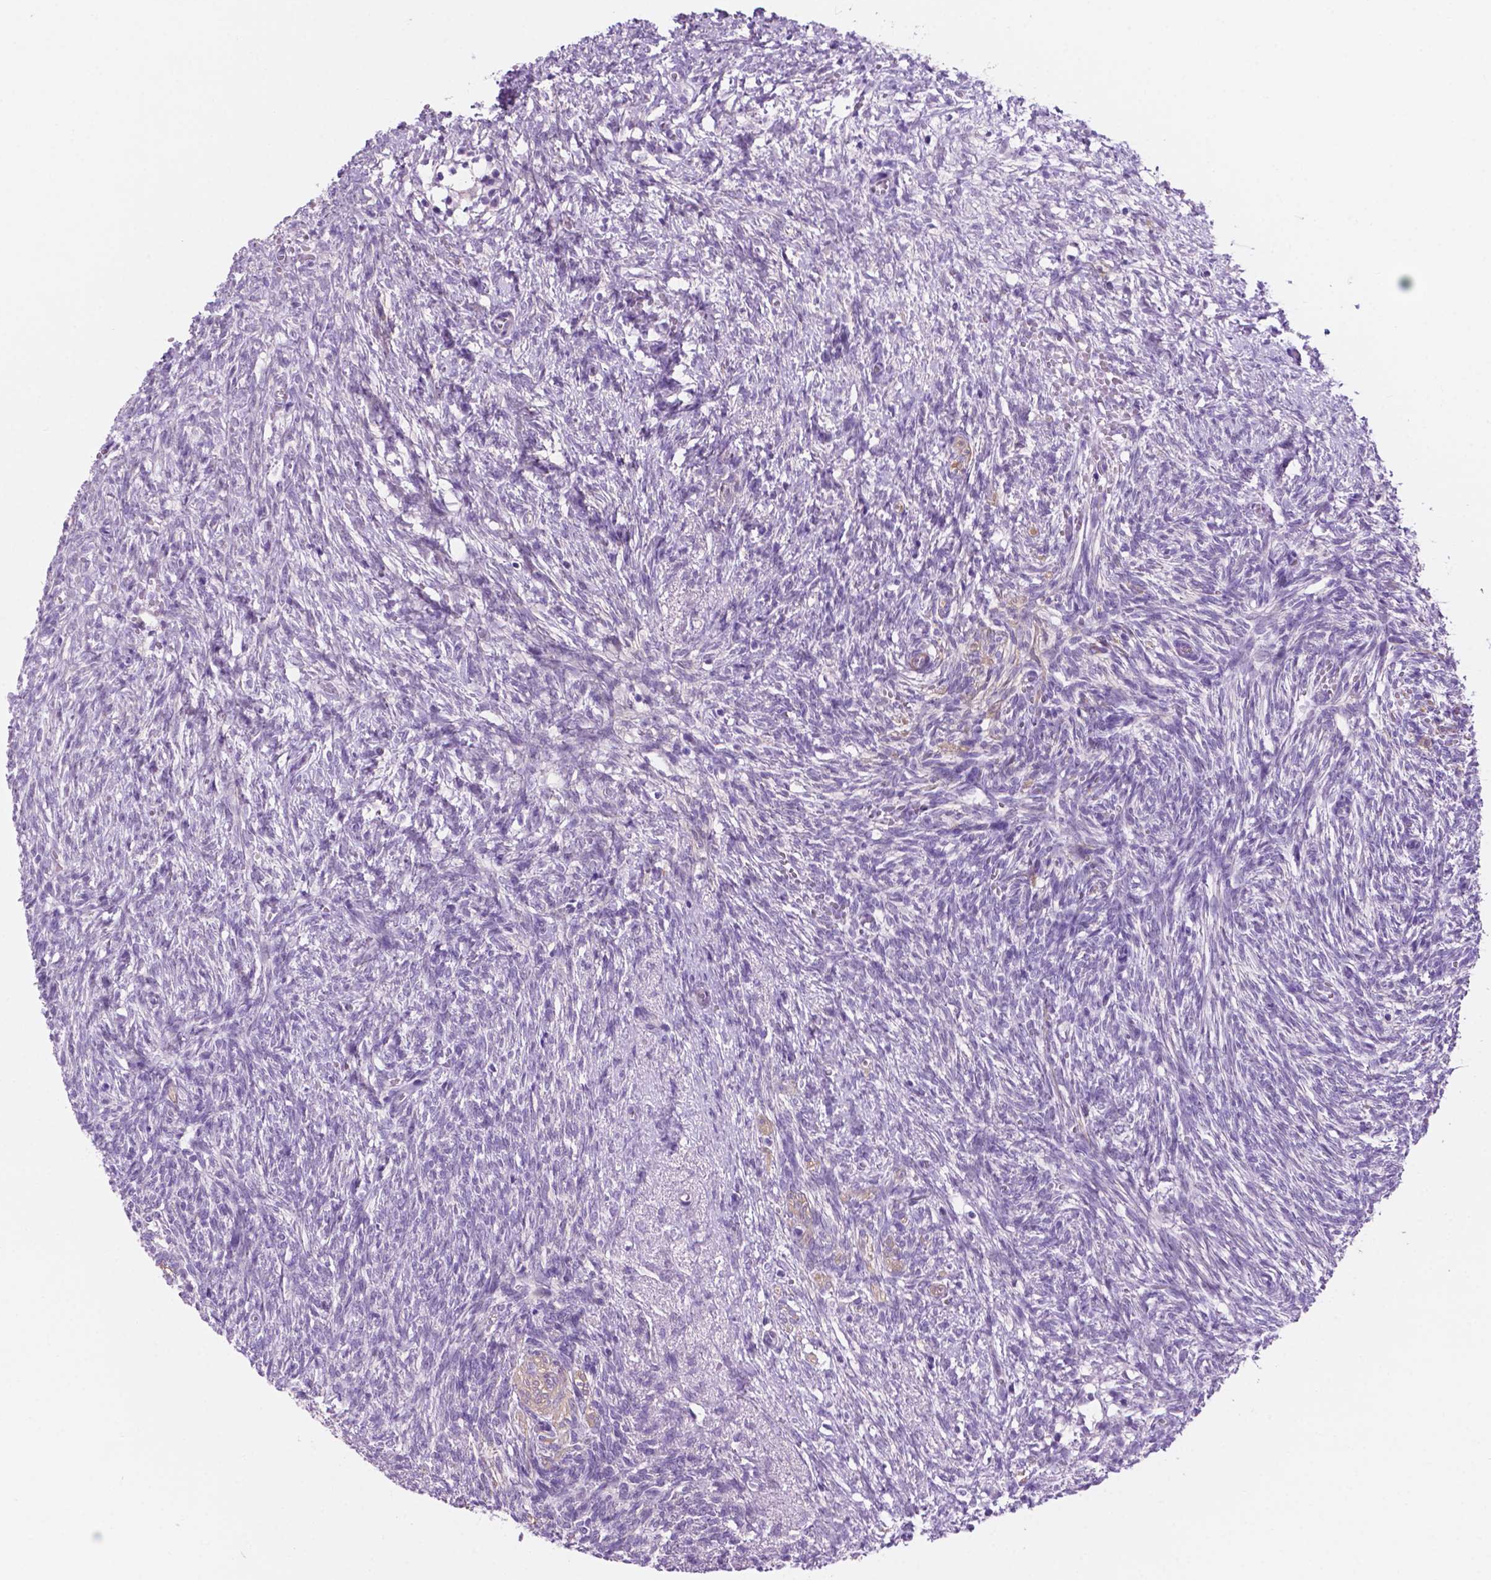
{"staining": {"intensity": "negative", "quantity": "none", "location": "none"}, "tissue": "ovary", "cell_type": "Follicle cells", "image_type": "normal", "snomed": [{"axis": "morphology", "description": "Normal tissue, NOS"}, {"axis": "topography", "description": "Ovary"}], "caption": "Photomicrograph shows no significant protein expression in follicle cells of unremarkable ovary.", "gene": "ACY3", "patient": {"sex": "female", "age": 46}}